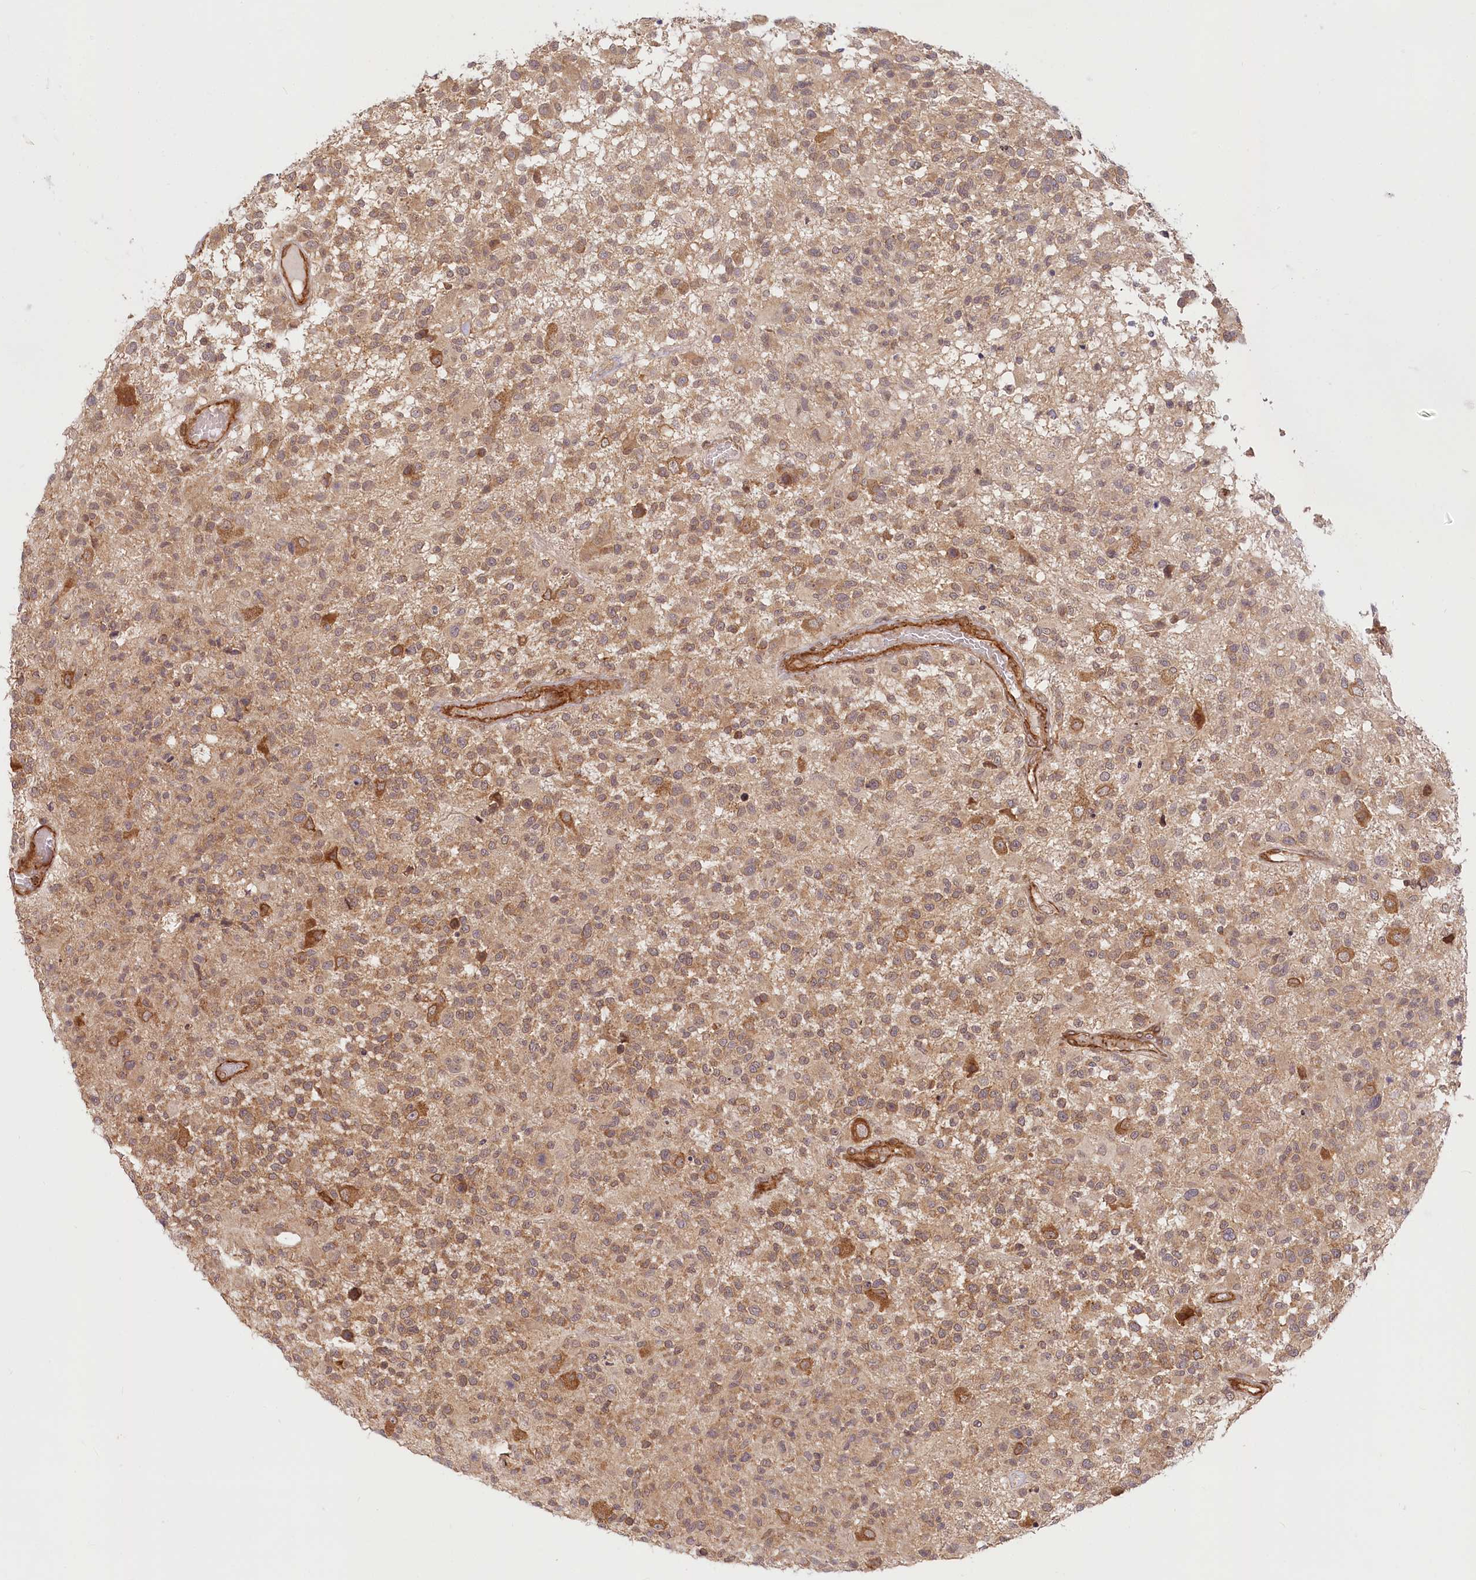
{"staining": {"intensity": "moderate", "quantity": ">75%", "location": "cytoplasmic/membranous"}, "tissue": "glioma", "cell_type": "Tumor cells", "image_type": "cancer", "snomed": [{"axis": "morphology", "description": "Glioma, malignant, High grade"}, {"axis": "morphology", "description": "Glioblastoma, NOS"}, {"axis": "topography", "description": "Brain"}], "caption": "Protein expression analysis of glioma displays moderate cytoplasmic/membranous staining in about >75% of tumor cells. Ihc stains the protein in brown and the nuclei are stained blue.", "gene": "CEP70", "patient": {"sex": "male", "age": 60}}